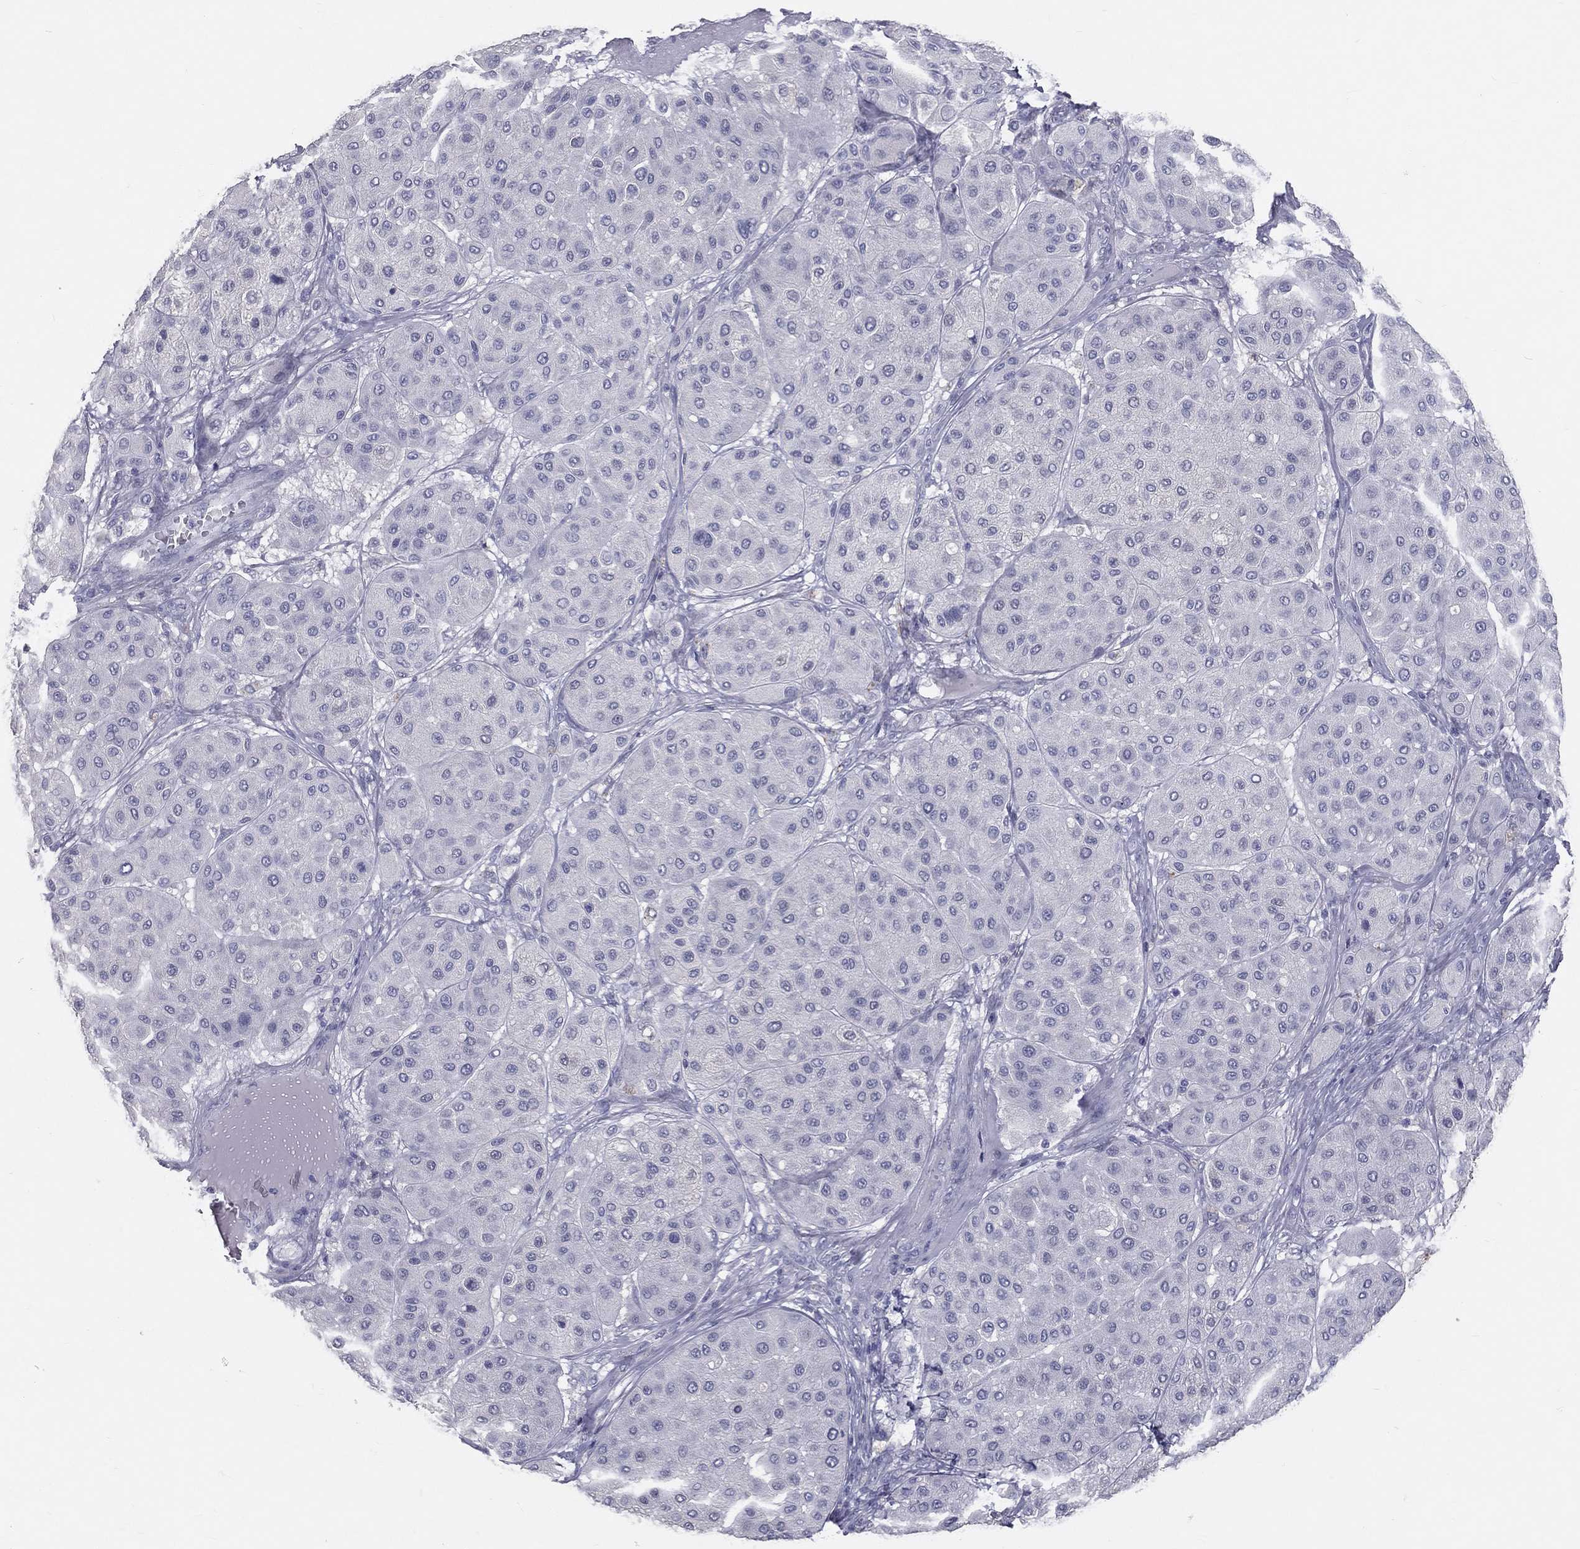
{"staining": {"intensity": "negative", "quantity": "none", "location": "none"}, "tissue": "melanoma", "cell_type": "Tumor cells", "image_type": "cancer", "snomed": [{"axis": "morphology", "description": "Malignant melanoma, Metastatic site"}, {"axis": "topography", "description": "Smooth muscle"}], "caption": "IHC photomicrograph of neoplastic tissue: malignant melanoma (metastatic site) stained with DAB (3,3'-diaminobenzidine) displays no significant protein staining in tumor cells.", "gene": "TFPI2", "patient": {"sex": "male", "age": 41}}